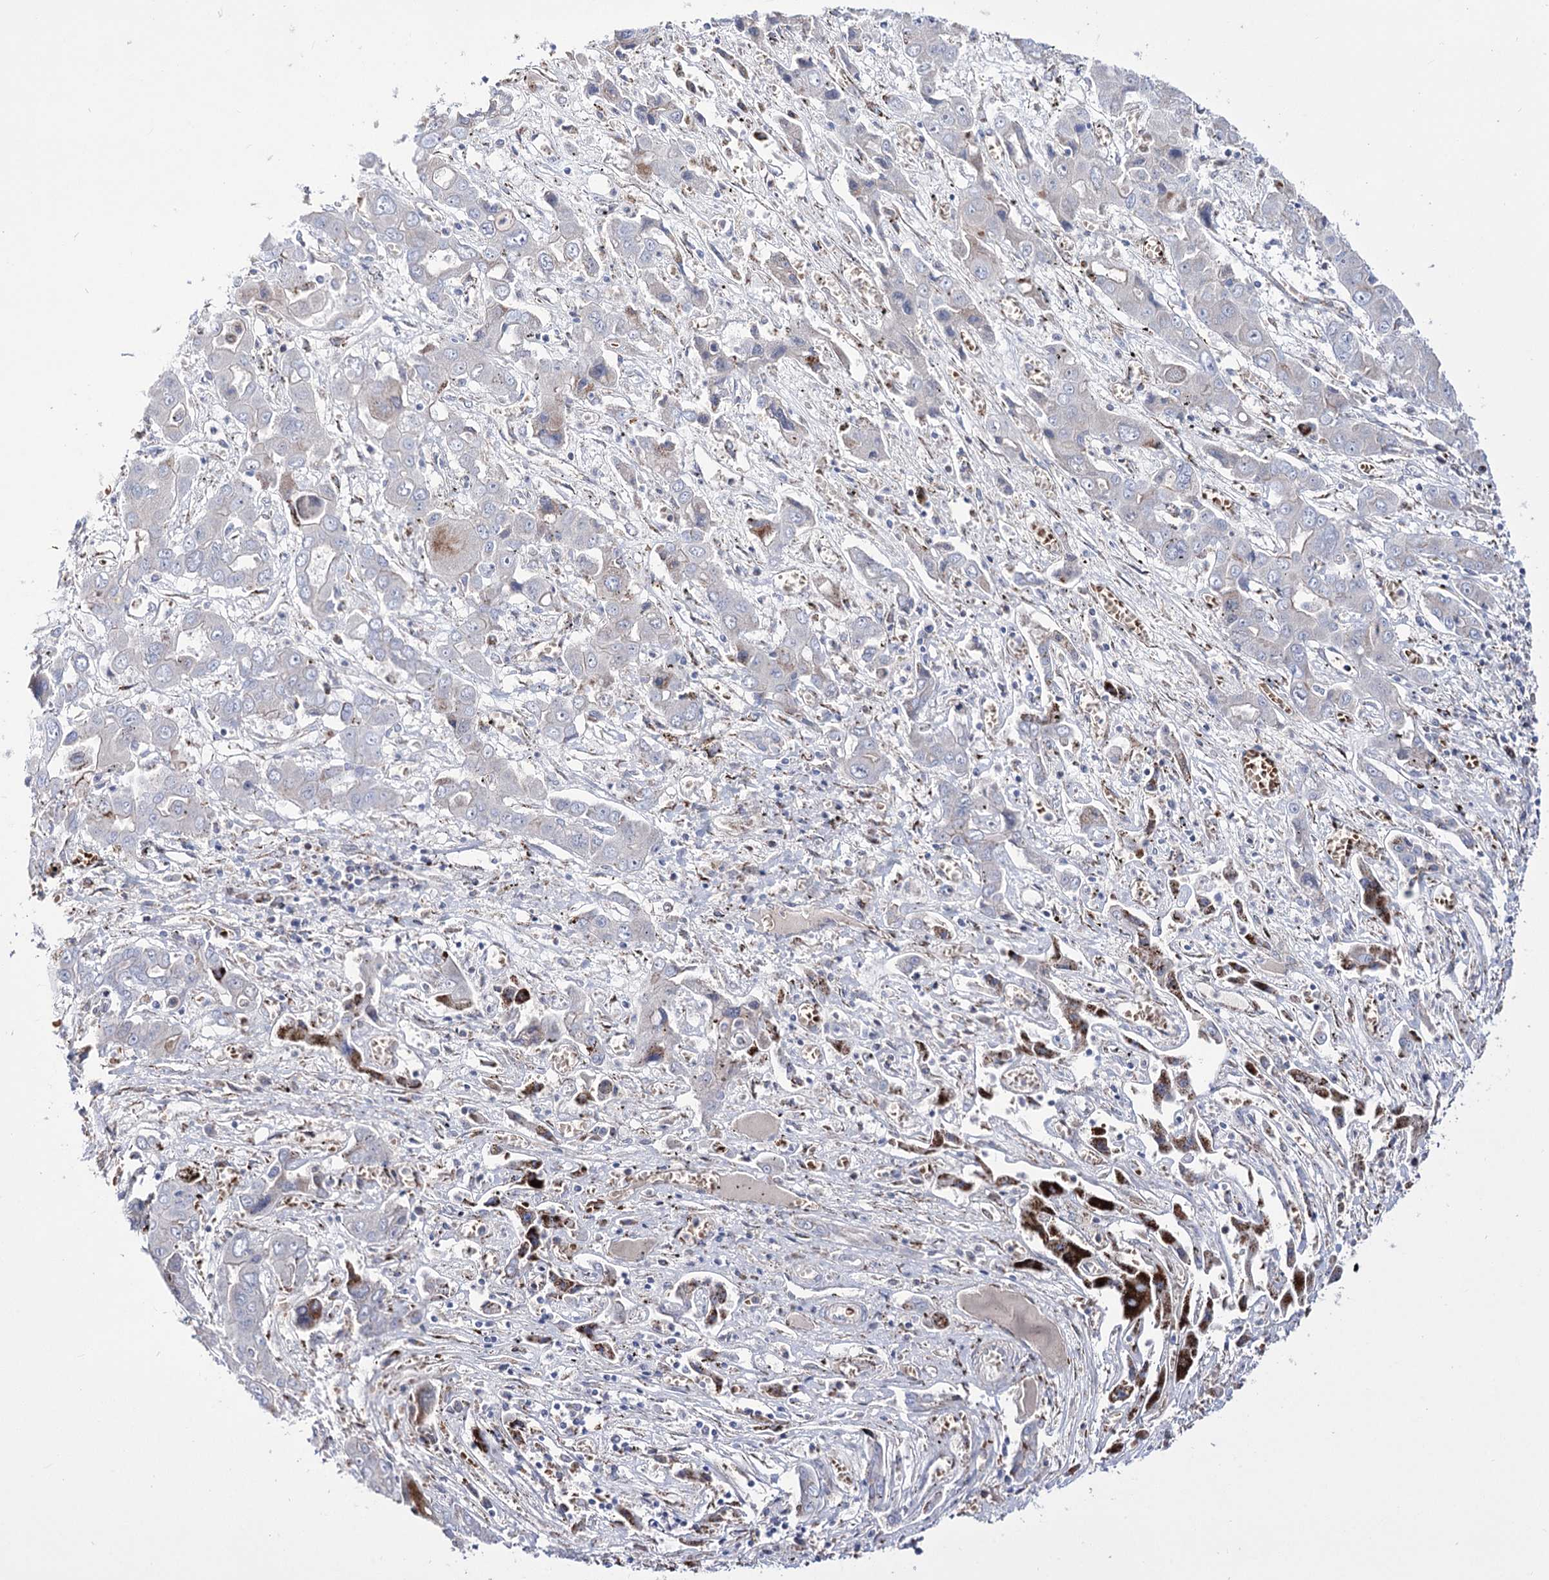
{"staining": {"intensity": "negative", "quantity": "none", "location": "none"}, "tissue": "liver cancer", "cell_type": "Tumor cells", "image_type": "cancer", "snomed": [{"axis": "morphology", "description": "Cholangiocarcinoma"}, {"axis": "topography", "description": "Liver"}], "caption": "Immunohistochemical staining of liver cancer demonstrates no significant staining in tumor cells. (Stains: DAB (3,3'-diaminobenzidine) IHC with hematoxylin counter stain, Microscopy: brightfield microscopy at high magnification).", "gene": "OSBPL5", "patient": {"sex": "male", "age": 67}}